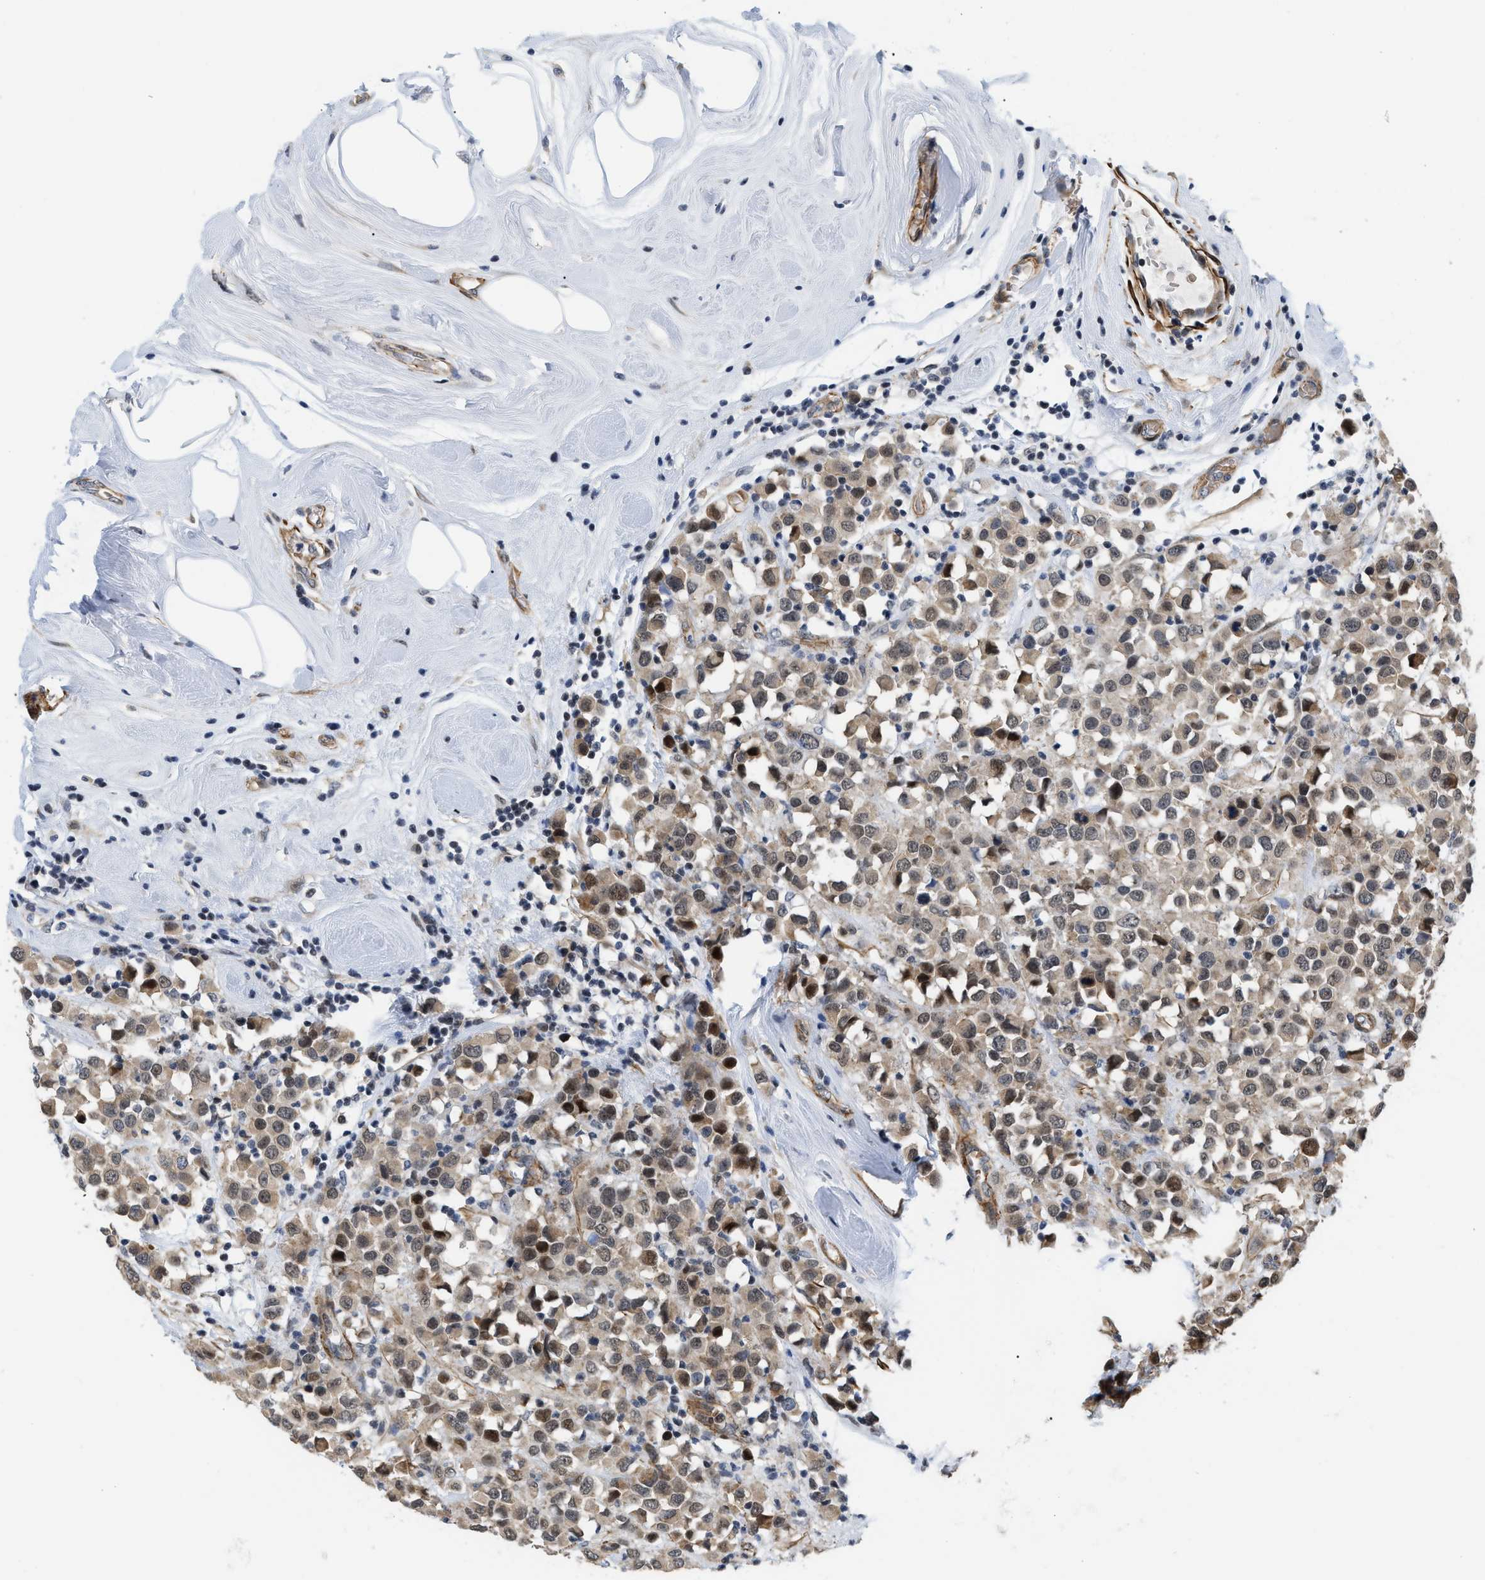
{"staining": {"intensity": "moderate", "quantity": "25%-75%", "location": "cytoplasmic/membranous,nuclear"}, "tissue": "breast cancer", "cell_type": "Tumor cells", "image_type": "cancer", "snomed": [{"axis": "morphology", "description": "Duct carcinoma"}, {"axis": "topography", "description": "Breast"}], "caption": "Tumor cells demonstrate medium levels of moderate cytoplasmic/membranous and nuclear staining in about 25%-75% of cells in breast invasive ductal carcinoma. The staining was performed using DAB to visualize the protein expression in brown, while the nuclei were stained in blue with hematoxylin (Magnification: 20x).", "gene": "GPRASP2", "patient": {"sex": "female", "age": 61}}